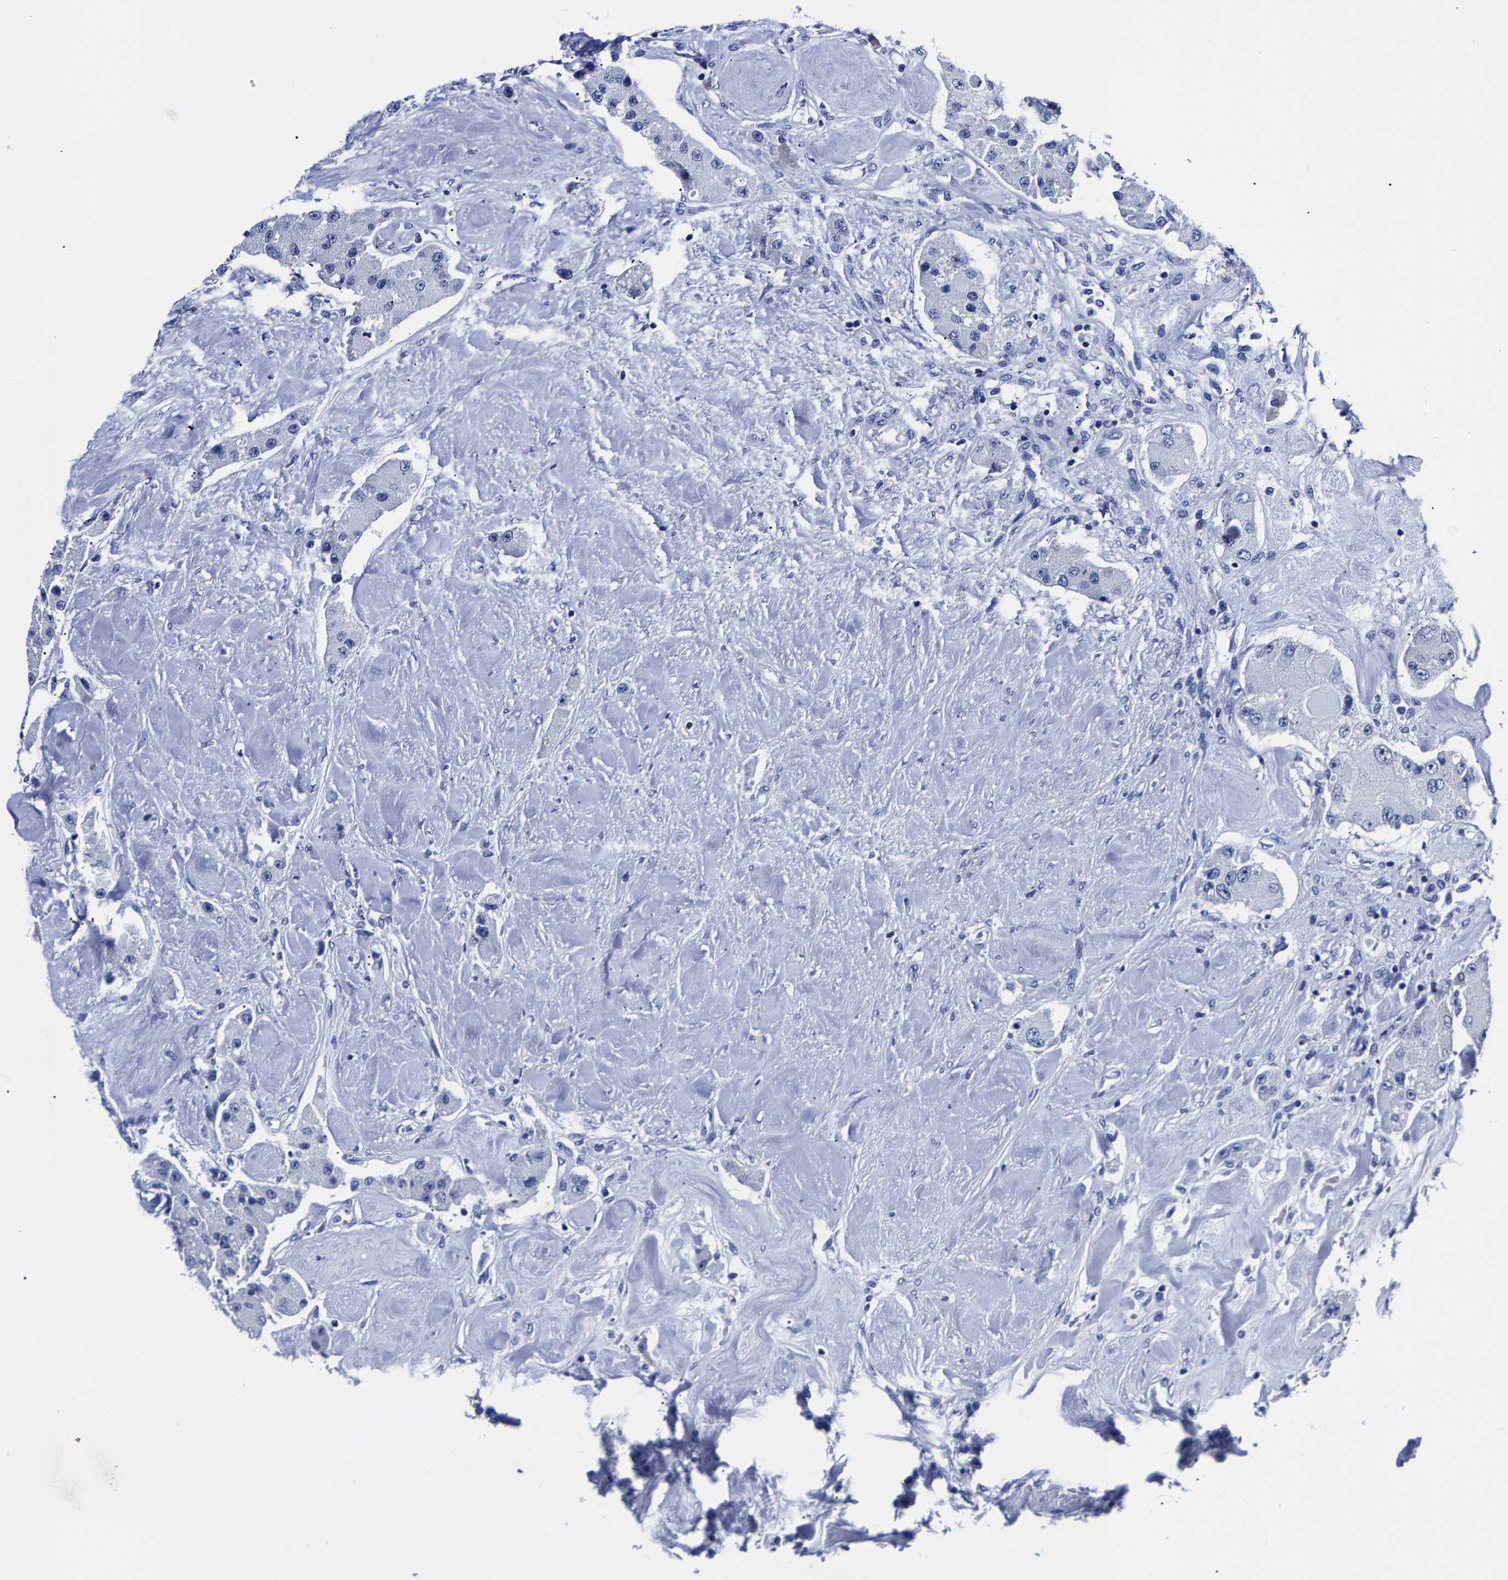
{"staining": {"intensity": "negative", "quantity": "none", "location": "none"}, "tissue": "carcinoid", "cell_type": "Tumor cells", "image_type": "cancer", "snomed": [{"axis": "morphology", "description": "Carcinoid, malignant, NOS"}, {"axis": "topography", "description": "Pancreas"}], "caption": "IHC image of carcinoid stained for a protein (brown), which shows no positivity in tumor cells. (DAB immunohistochemistry, high magnification).", "gene": "CPA2", "patient": {"sex": "male", "age": 41}}